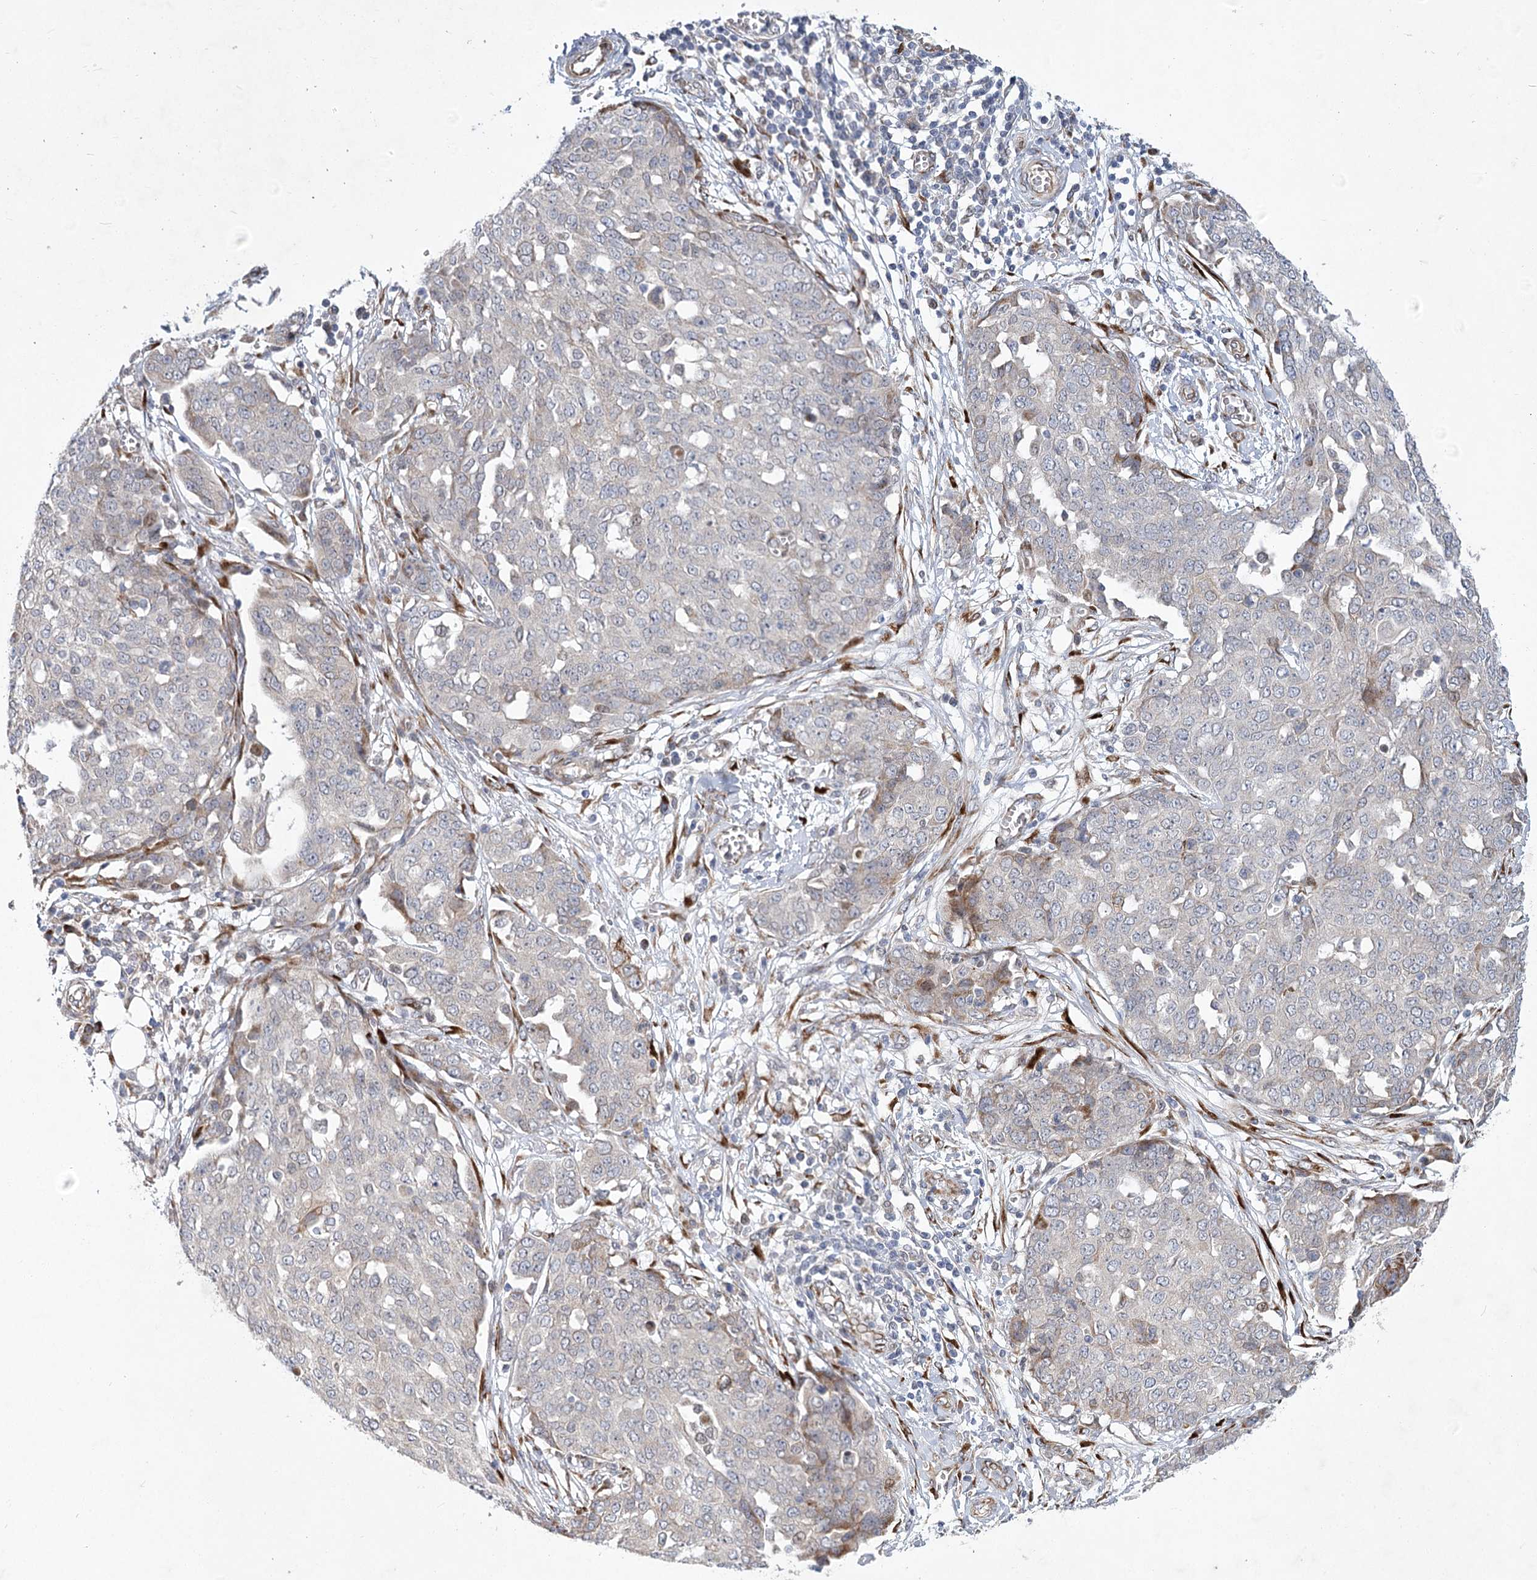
{"staining": {"intensity": "negative", "quantity": "none", "location": "none"}, "tissue": "ovarian cancer", "cell_type": "Tumor cells", "image_type": "cancer", "snomed": [{"axis": "morphology", "description": "Cystadenocarcinoma, serous, NOS"}, {"axis": "topography", "description": "Soft tissue"}, {"axis": "topography", "description": "Ovary"}], "caption": "IHC histopathology image of neoplastic tissue: human ovarian cancer (serous cystadenocarcinoma) stained with DAB (3,3'-diaminobenzidine) demonstrates no significant protein expression in tumor cells. (Brightfield microscopy of DAB IHC at high magnification).", "gene": "GCNT4", "patient": {"sex": "female", "age": 57}}